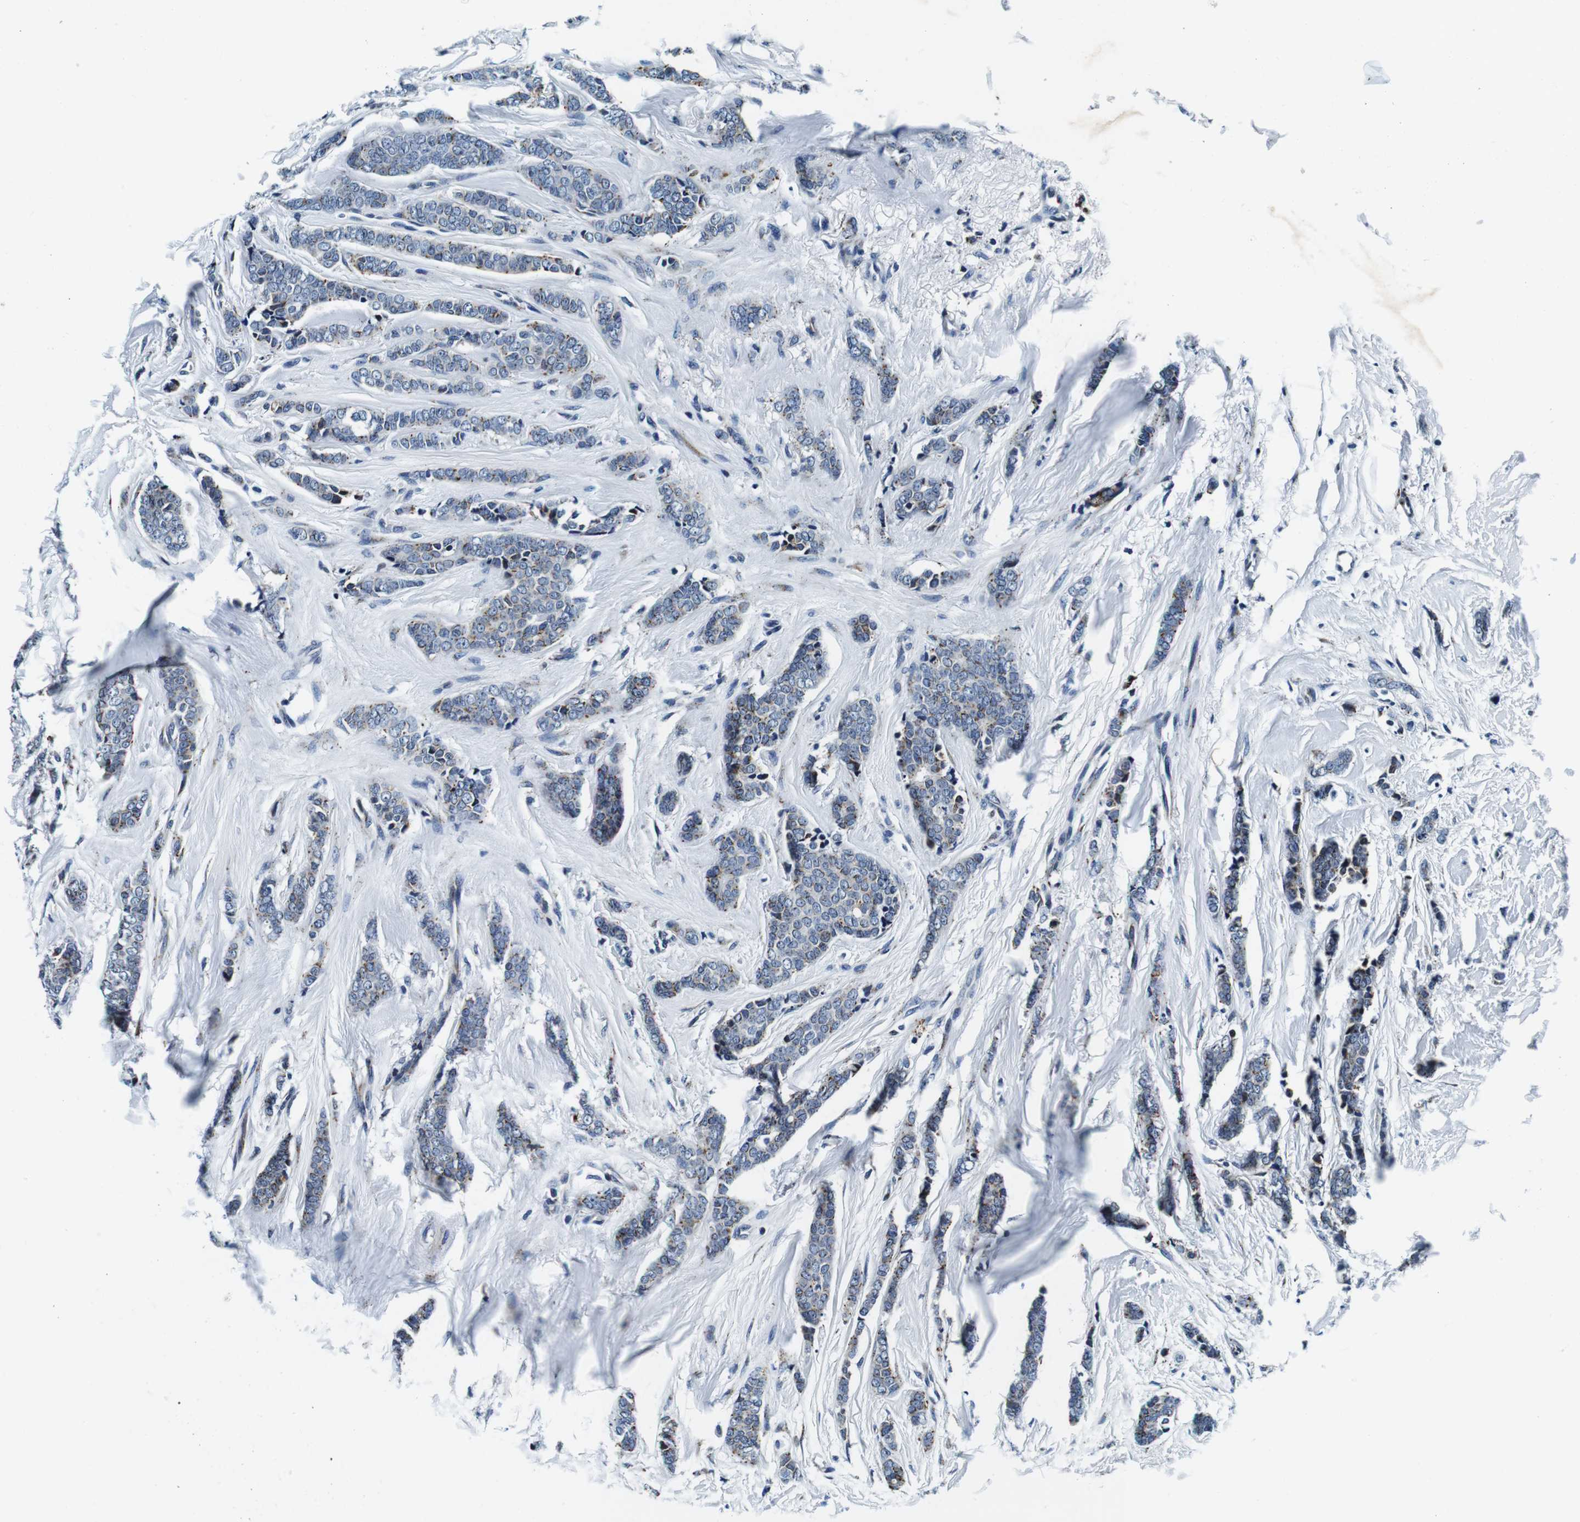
{"staining": {"intensity": "moderate", "quantity": "25%-75%", "location": "cytoplasmic/membranous"}, "tissue": "breast cancer", "cell_type": "Tumor cells", "image_type": "cancer", "snomed": [{"axis": "morphology", "description": "Lobular carcinoma"}, {"axis": "topography", "description": "Skin"}, {"axis": "topography", "description": "Breast"}], "caption": "Breast cancer tissue exhibits moderate cytoplasmic/membranous expression in approximately 25%-75% of tumor cells", "gene": "FAR2", "patient": {"sex": "female", "age": 46}}